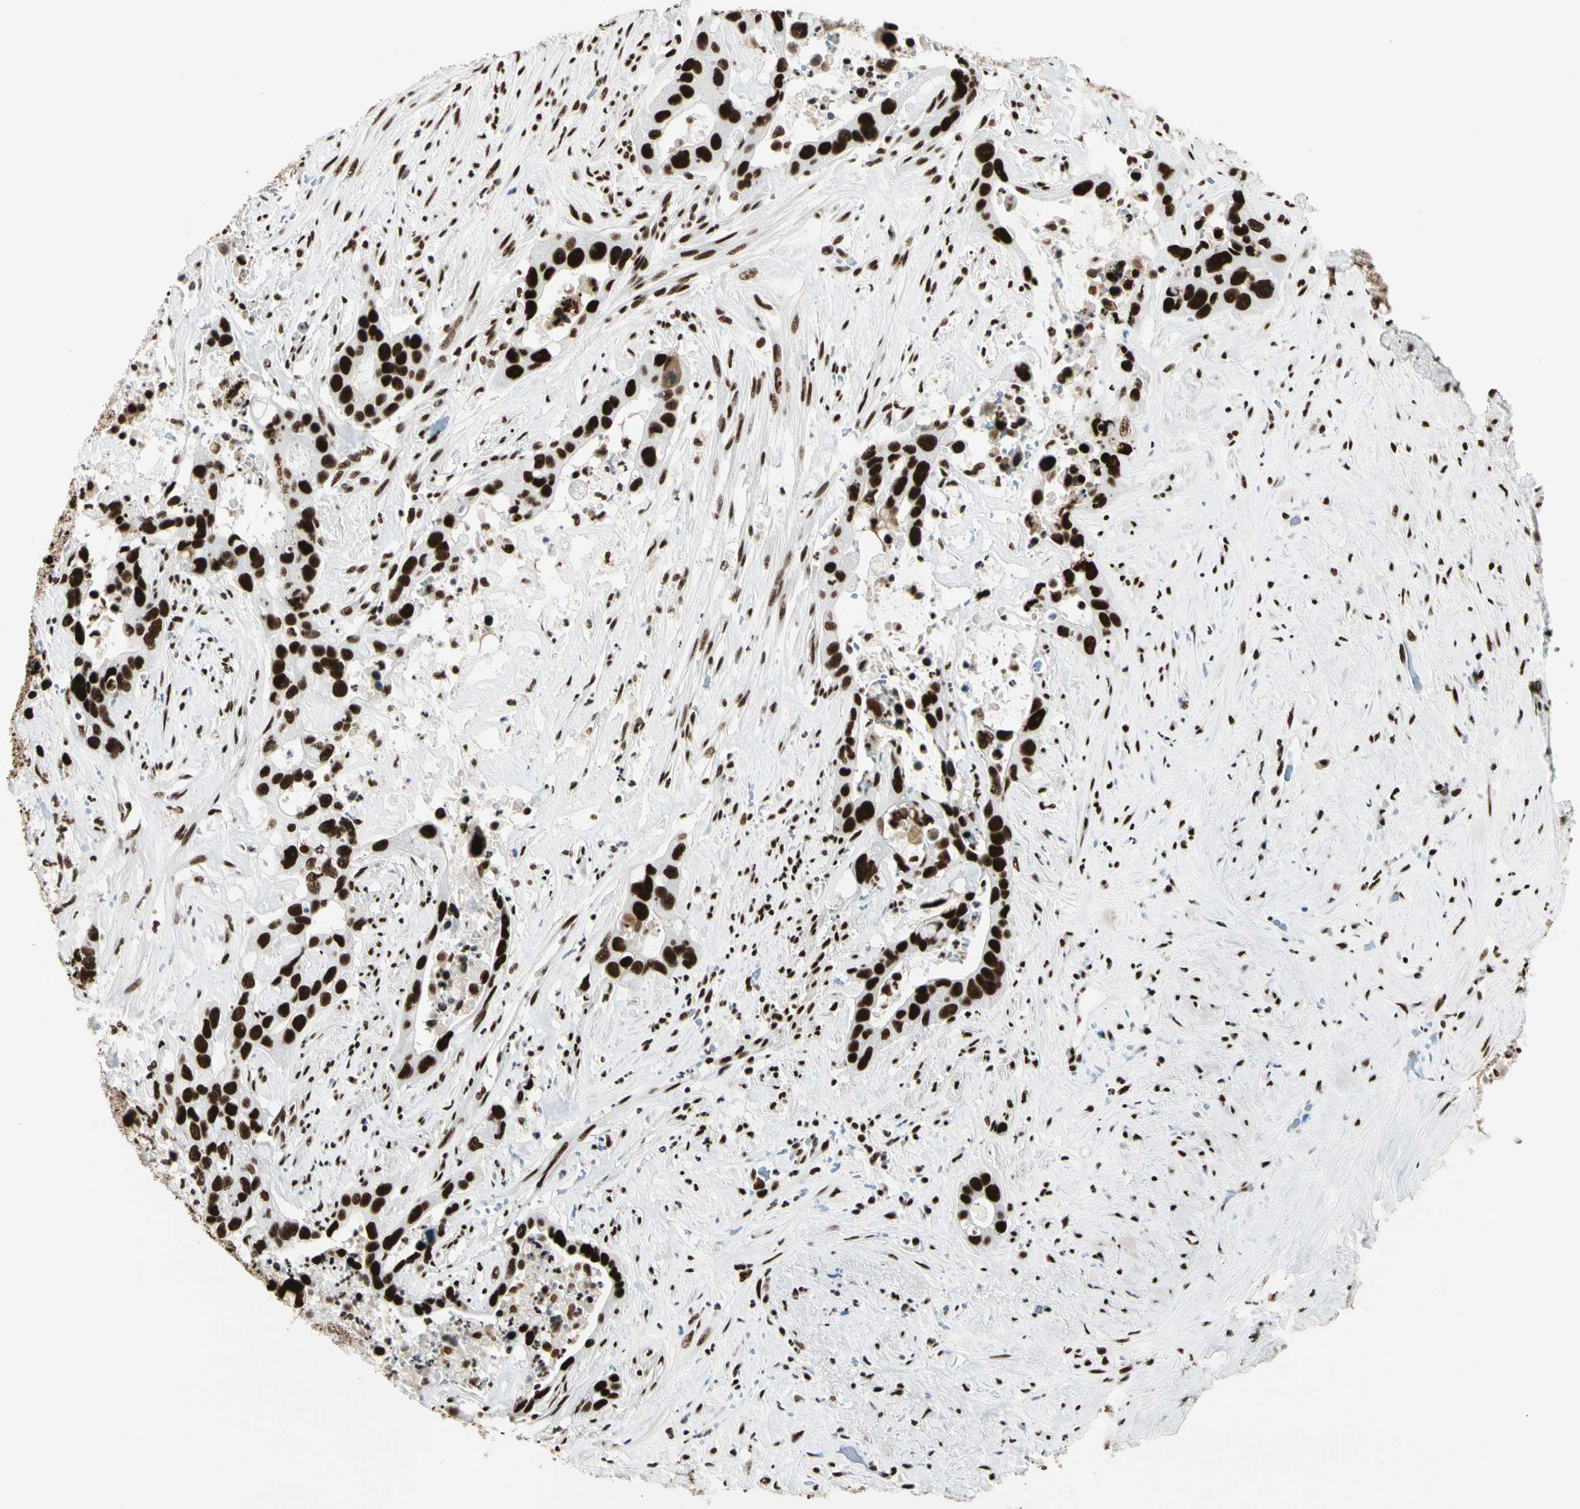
{"staining": {"intensity": "strong", "quantity": ">75%", "location": "nuclear"}, "tissue": "liver cancer", "cell_type": "Tumor cells", "image_type": "cancer", "snomed": [{"axis": "morphology", "description": "Cholangiocarcinoma"}, {"axis": "topography", "description": "Liver"}], "caption": "The histopathology image reveals staining of liver cholangiocarcinoma, revealing strong nuclear protein positivity (brown color) within tumor cells.", "gene": "CCAR1", "patient": {"sex": "female", "age": 65}}